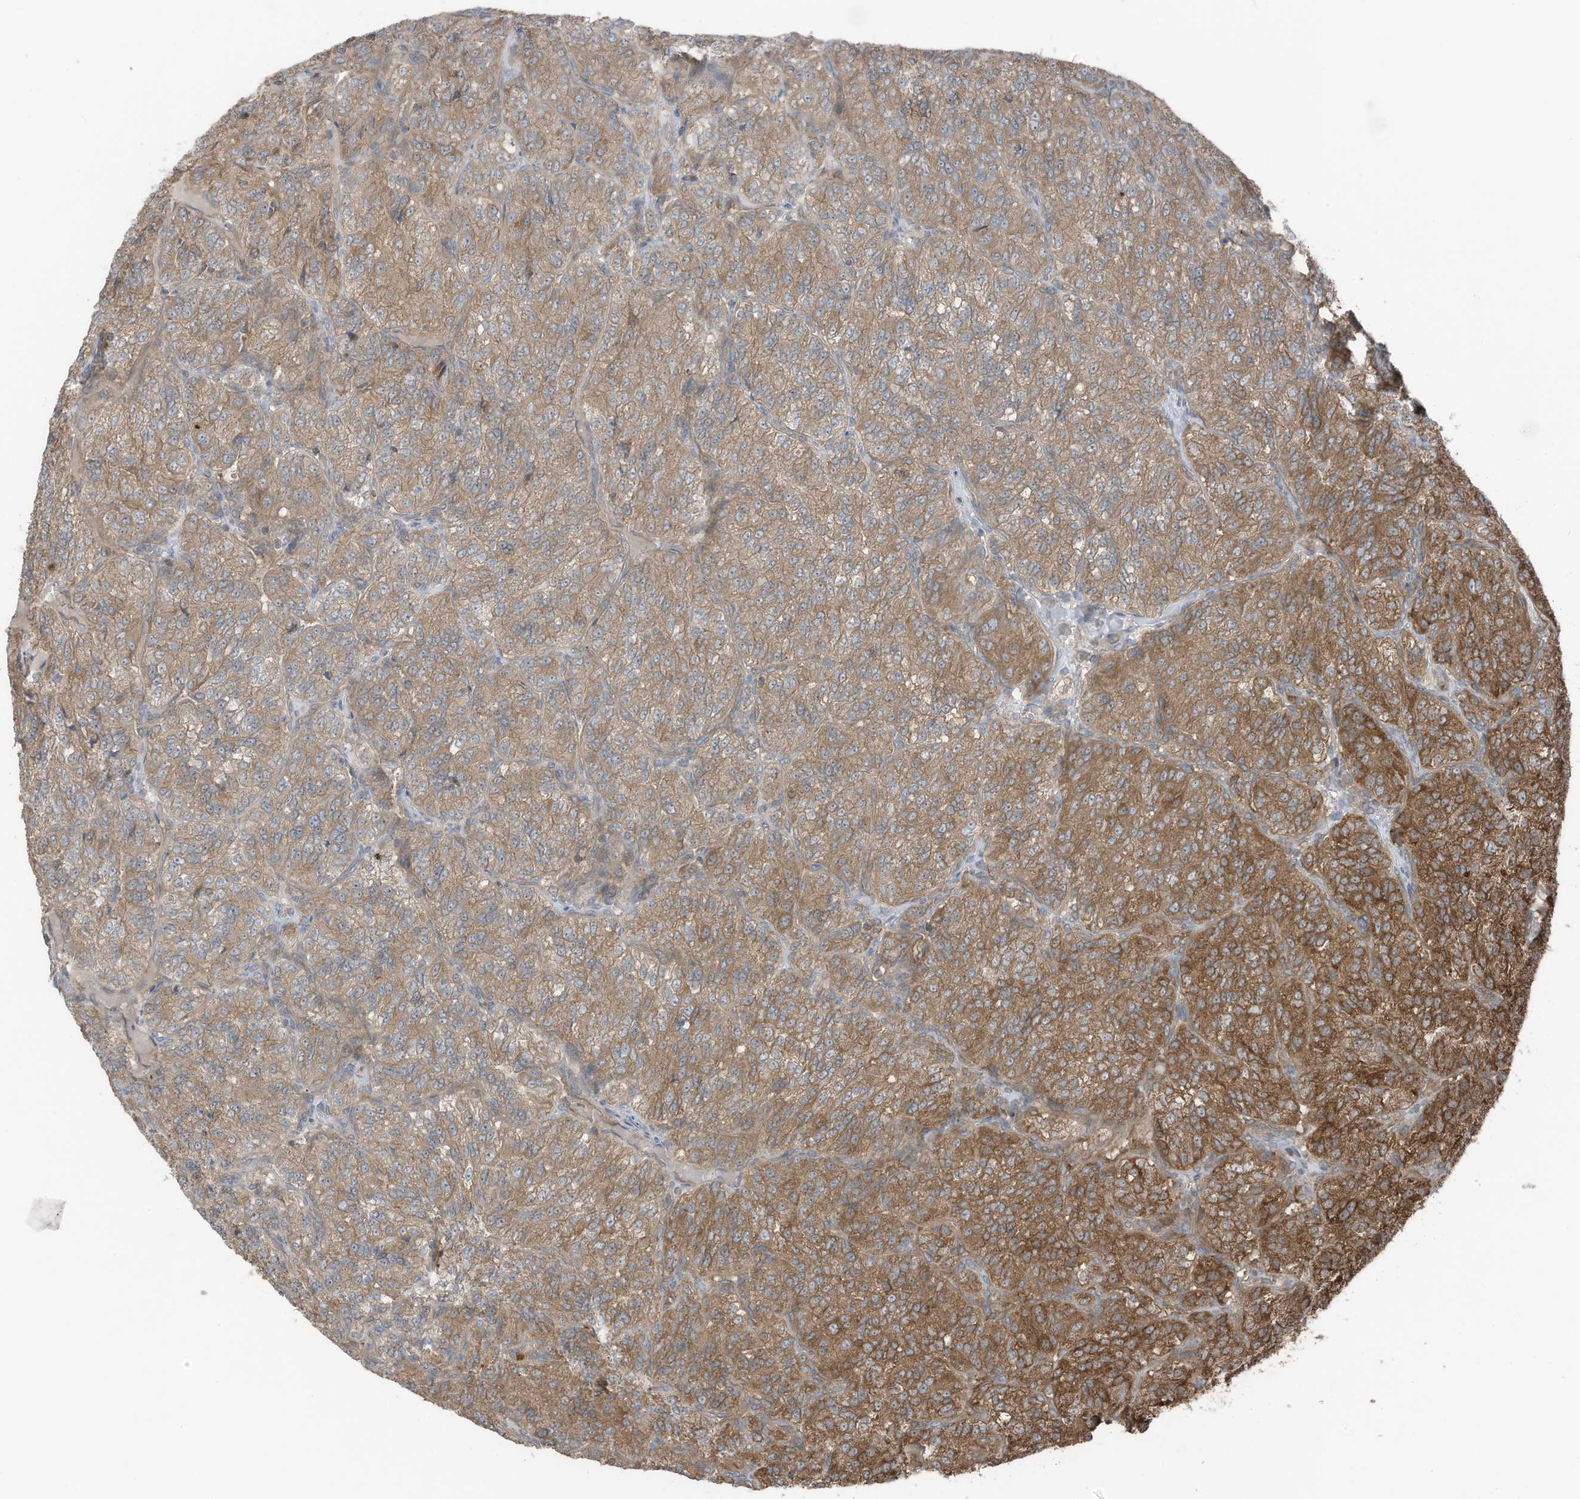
{"staining": {"intensity": "moderate", "quantity": ">75%", "location": "cytoplasmic/membranous"}, "tissue": "renal cancer", "cell_type": "Tumor cells", "image_type": "cancer", "snomed": [{"axis": "morphology", "description": "Adenocarcinoma, NOS"}, {"axis": "topography", "description": "Kidney"}], "caption": "DAB (3,3'-diaminobenzidine) immunohistochemical staining of human renal cancer (adenocarcinoma) displays moderate cytoplasmic/membranous protein staining in approximately >75% of tumor cells. The staining was performed using DAB (3,3'-diaminobenzidine), with brown indicating positive protein expression. Nuclei are stained blue with hematoxylin.", "gene": "TXNDC9", "patient": {"sex": "female", "age": 63}}